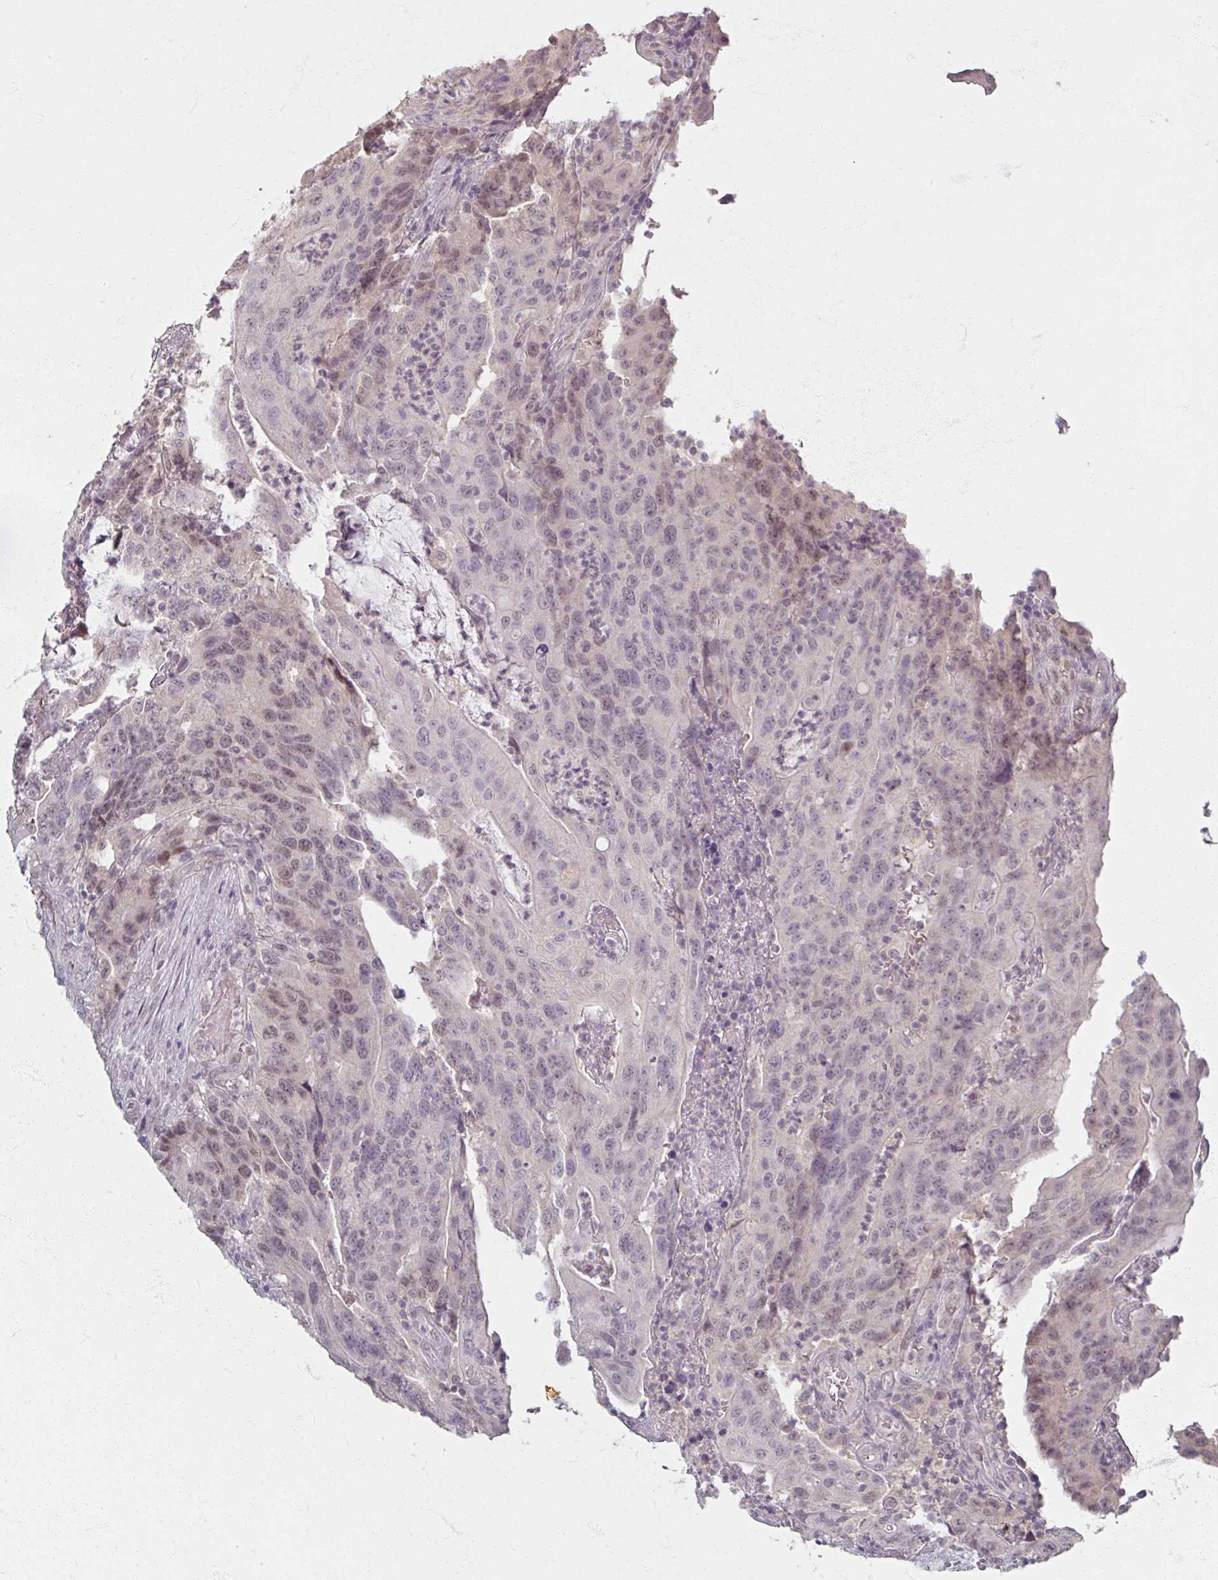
{"staining": {"intensity": "negative", "quantity": "none", "location": "none"}, "tissue": "colorectal cancer", "cell_type": "Tumor cells", "image_type": "cancer", "snomed": [{"axis": "morphology", "description": "Adenocarcinoma, NOS"}, {"axis": "topography", "description": "Colon"}], "caption": "This photomicrograph is of colorectal cancer (adenocarcinoma) stained with immunohistochemistry (IHC) to label a protein in brown with the nuclei are counter-stained blue. There is no staining in tumor cells.", "gene": "SOX11", "patient": {"sex": "male", "age": 83}}